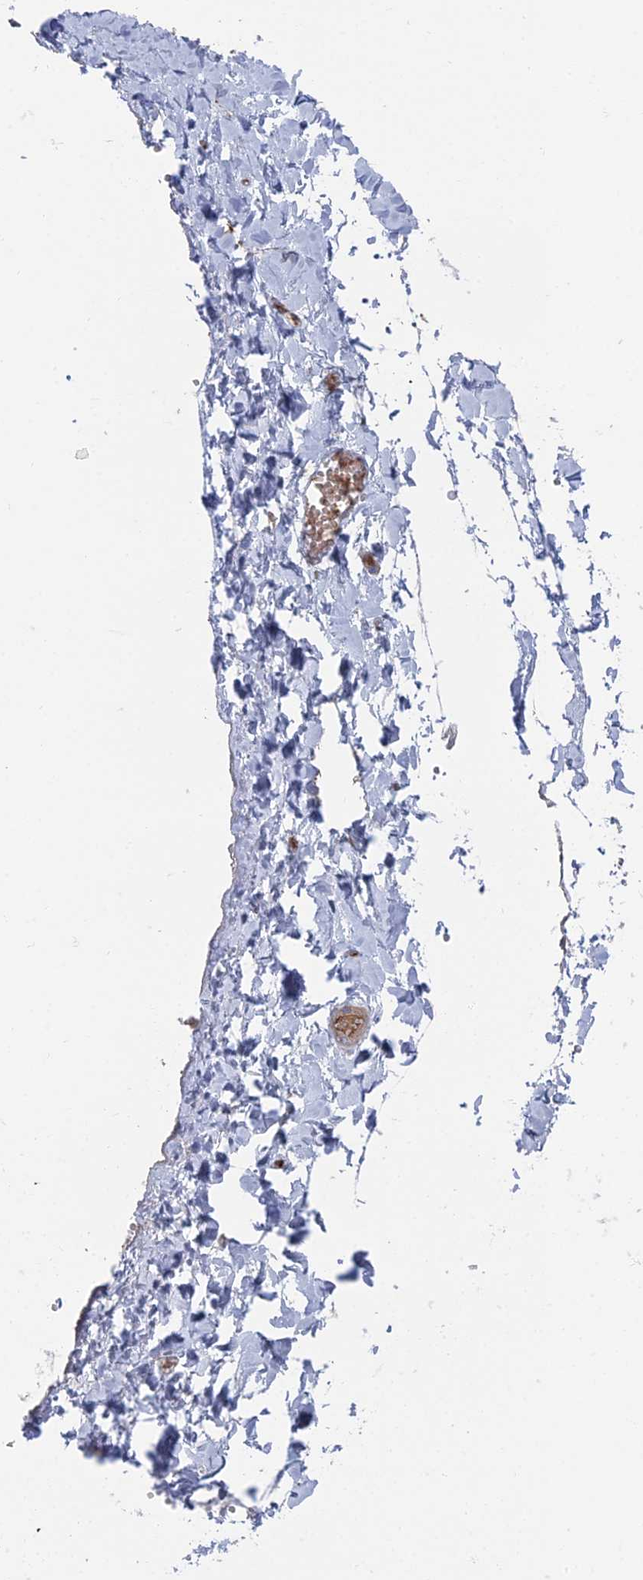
{"staining": {"intensity": "negative", "quantity": "none", "location": "none"}, "tissue": "adipose tissue", "cell_type": "Adipocytes", "image_type": "normal", "snomed": [{"axis": "morphology", "description": "Normal tissue, NOS"}, {"axis": "topography", "description": "Gallbladder"}, {"axis": "topography", "description": "Peripheral nerve tissue"}], "caption": "High power microscopy image of an IHC photomicrograph of normal adipose tissue, revealing no significant staining in adipocytes.", "gene": "ARAP3", "patient": {"sex": "male", "age": 38}}